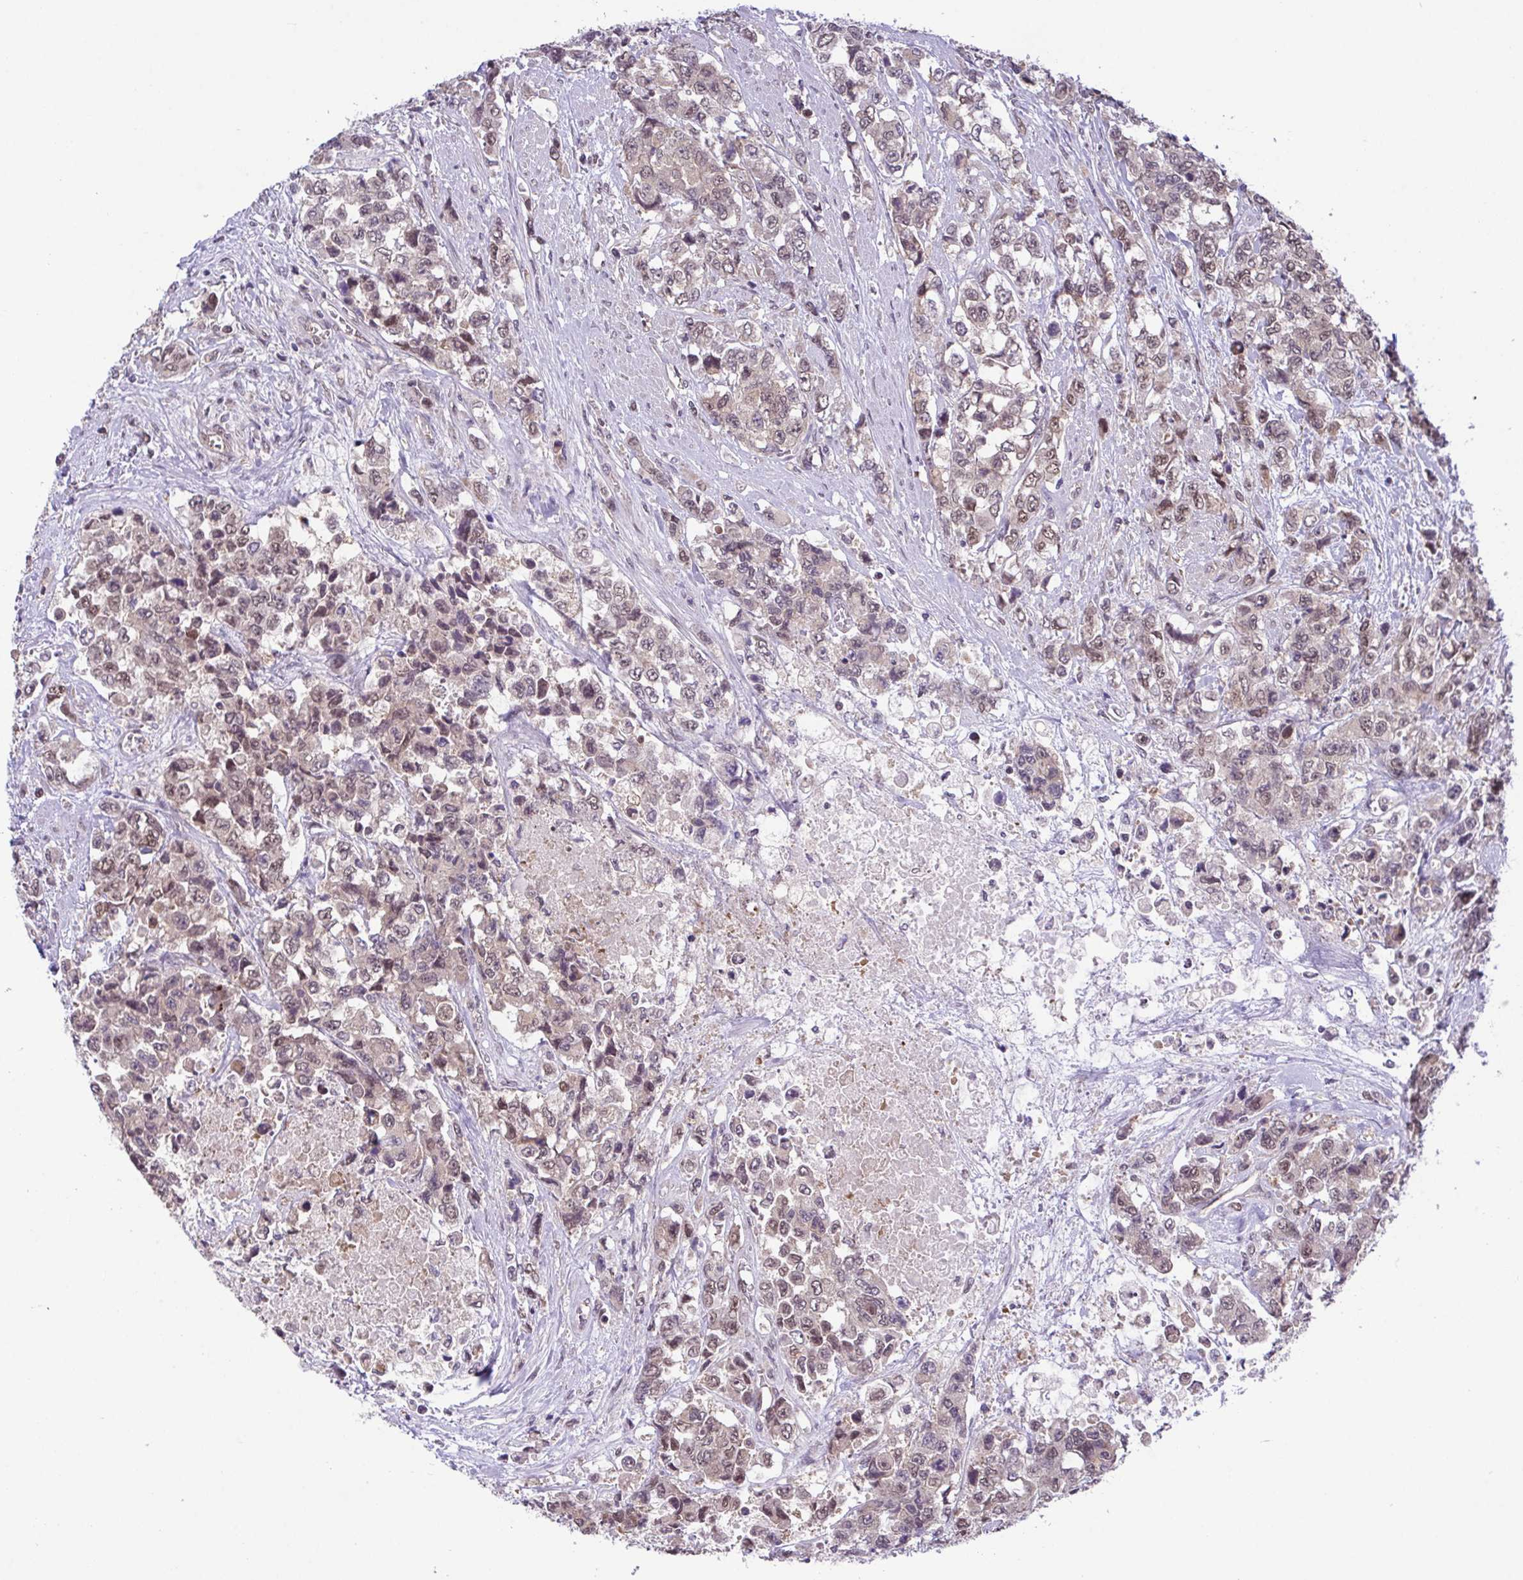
{"staining": {"intensity": "weak", "quantity": ">75%", "location": "nuclear"}, "tissue": "urothelial cancer", "cell_type": "Tumor cells", "image_type": "cancer", "snomed": [{"axis": "morphology", "description": "Urothelial carcinoma, High grade"}, {"axis": "topography", "description": "Urinary bladder"}], "caption": "A histopathology image of urothelial cancer stained for a protein displays weak nuclear brown staining in tumor cells.", "gene": "ZNF444", "patient": {"sex": "female", "age": 78}}